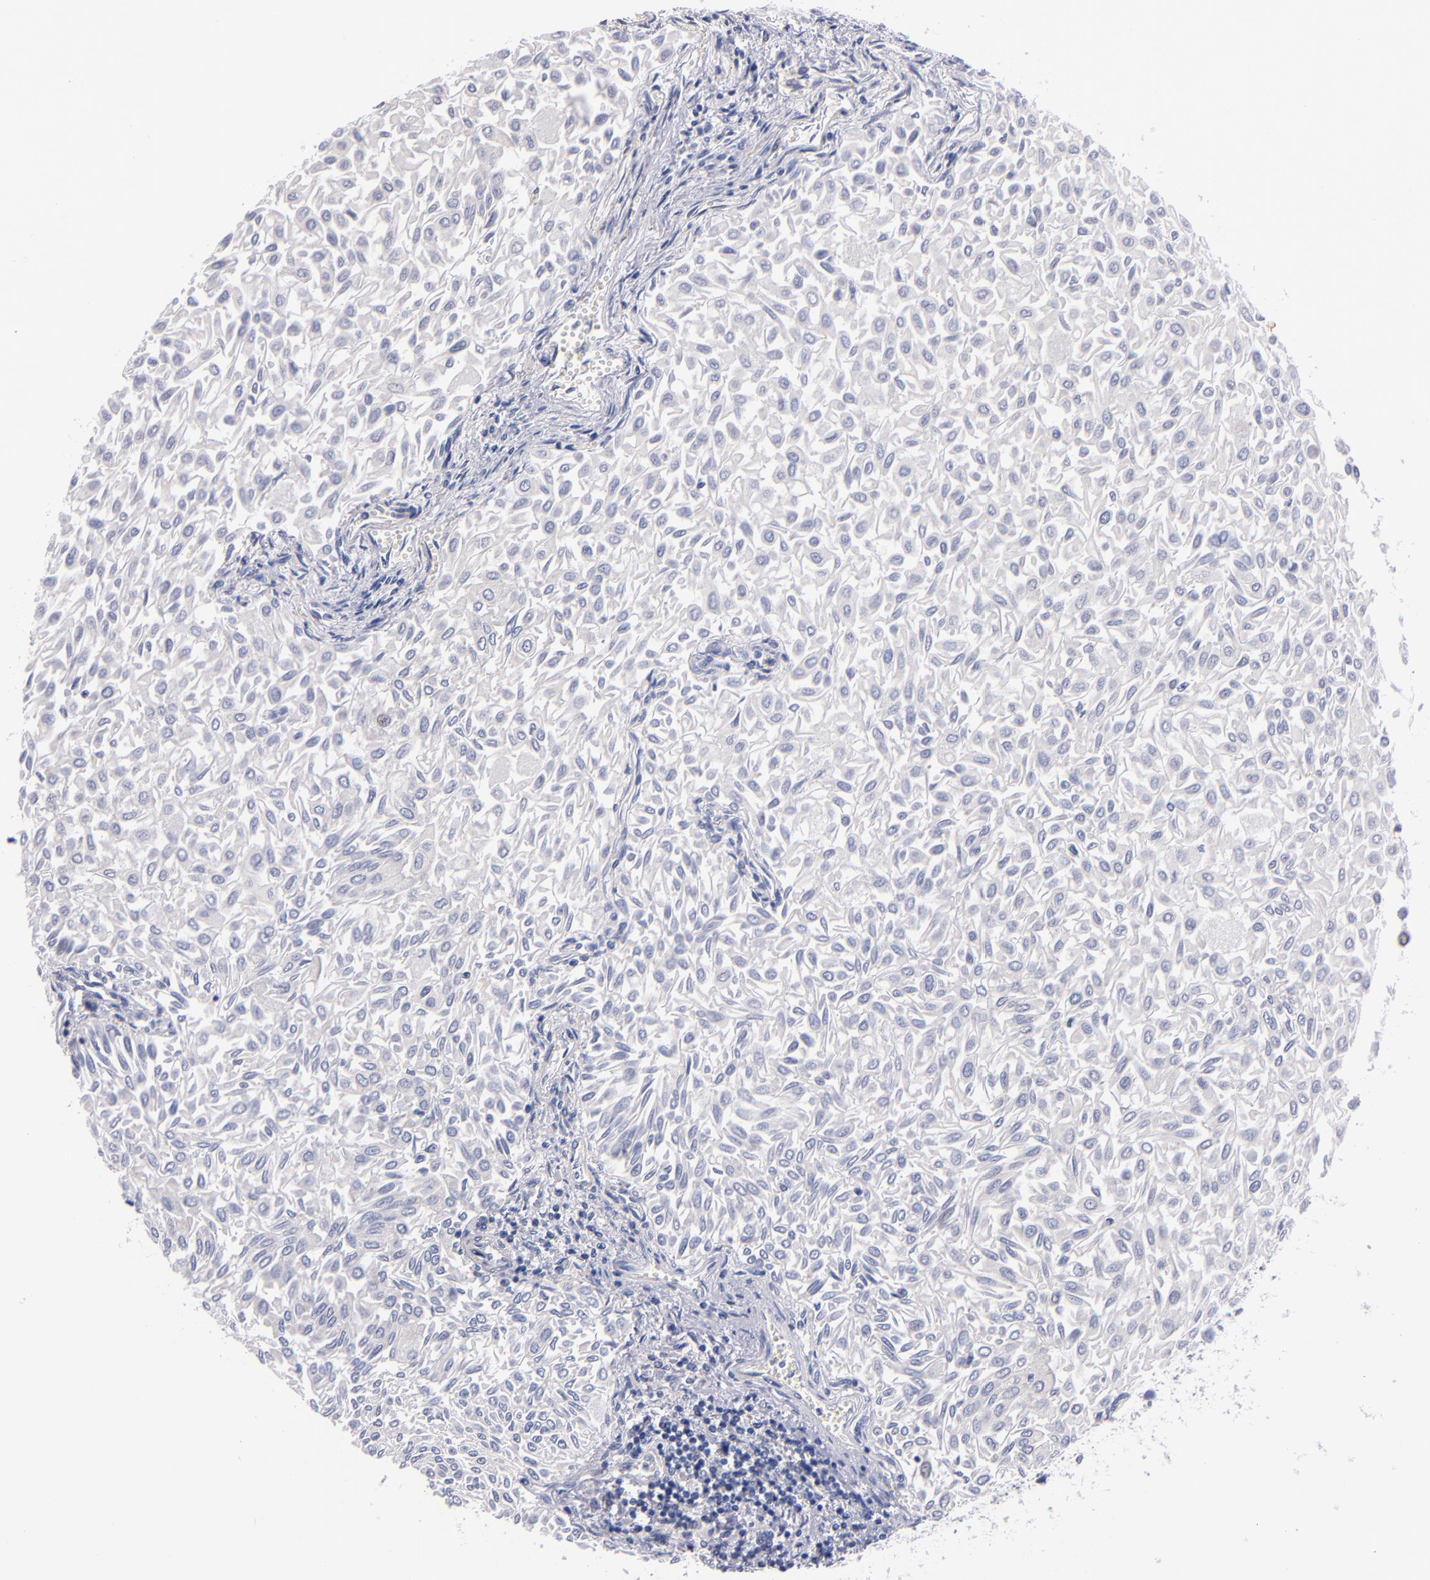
{"staining": {"intensity": "negative", "quantity": "none", "location": "none"}, "tissue": "urothelial cancer", "cell_type": "Tumor cells", "image_type": "cancer", "snomed": [{"axis": "morphology", "description": "Urothelial carcinoma, Low grade"}, {"axis": "topography", "description": "Urinary bladder"}], "caption": "Immunohistochemistry (IHC) of human urothelial cancer demonstrates no positivity in tumor cells.", "gene": "CNTNAP2", "patient": {"sex": "male", "age": 64}}